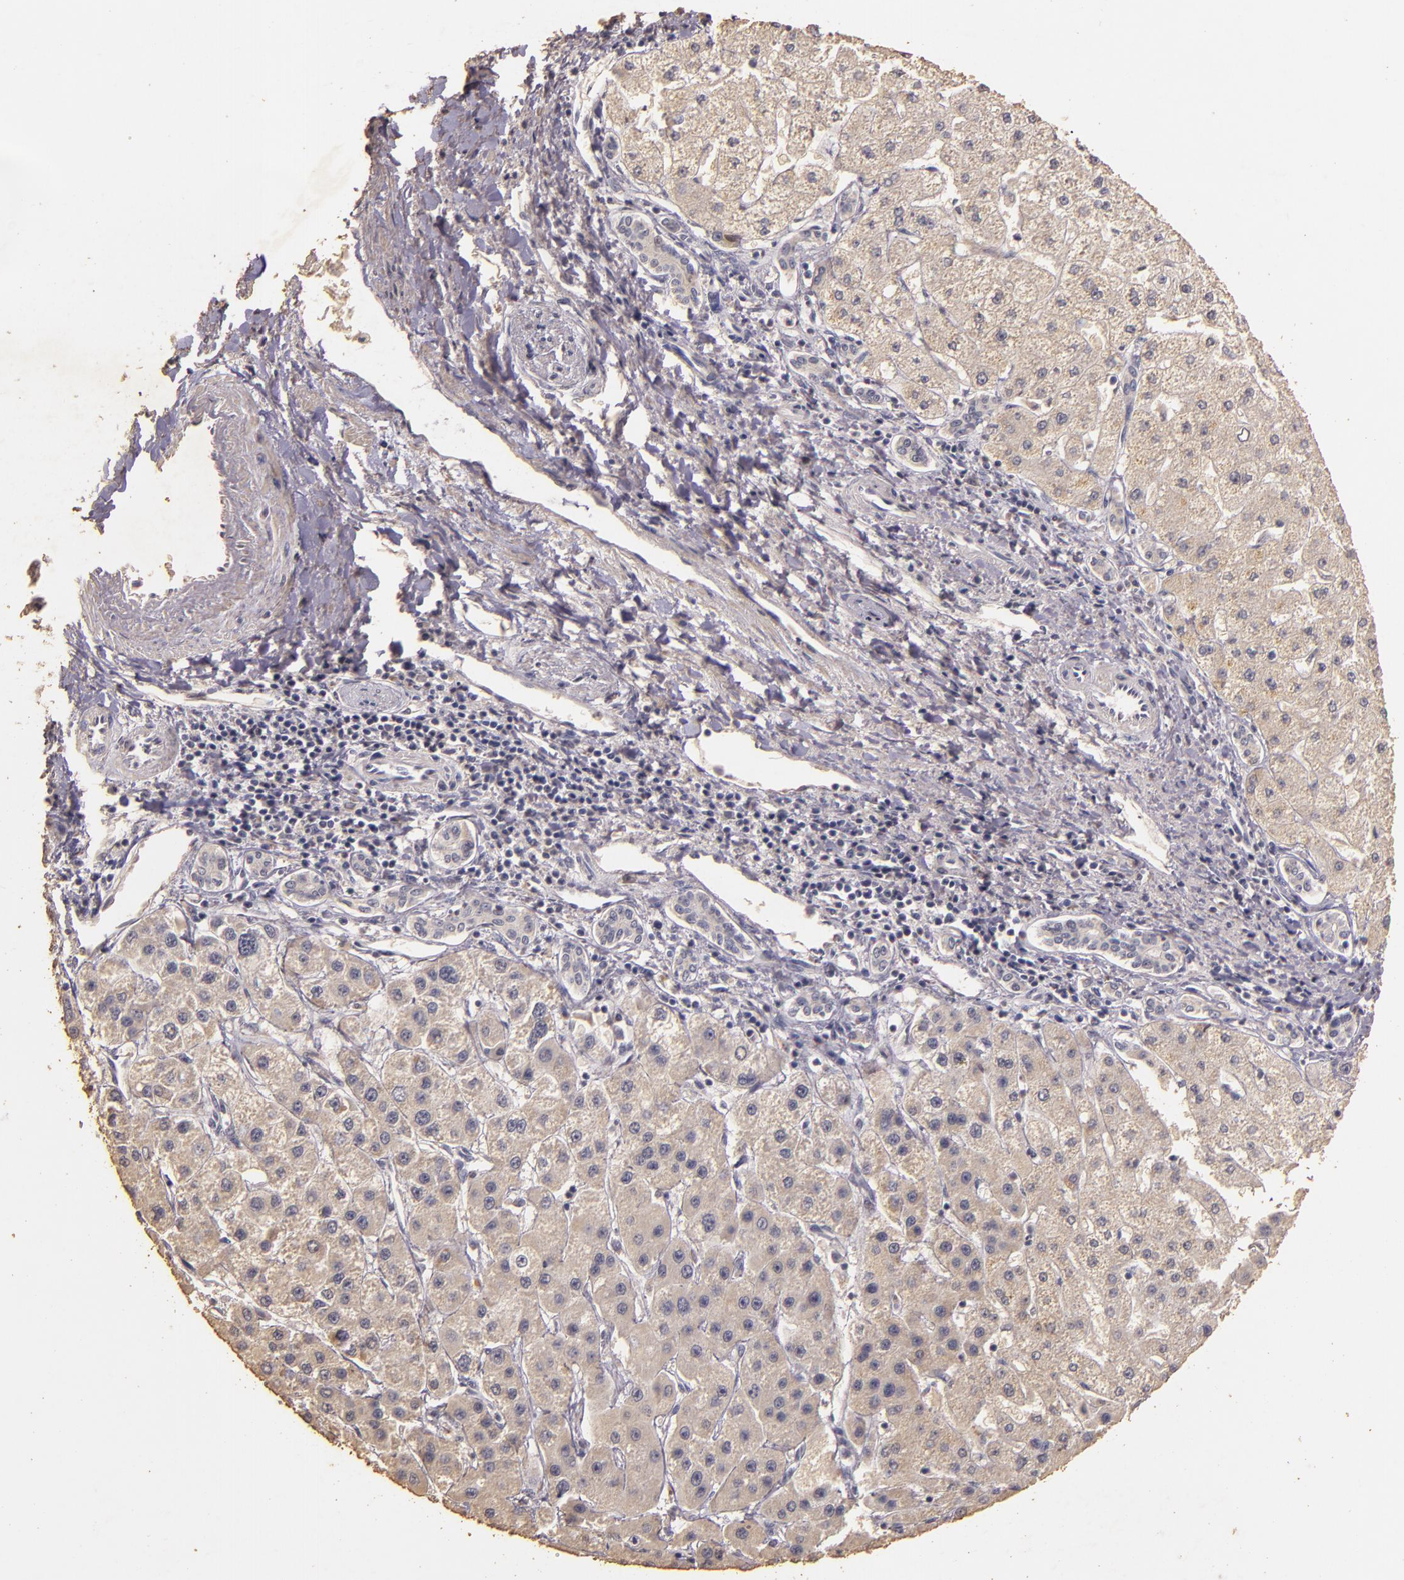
{"staining": {"intensity": "weak", "quantity": "25%-75%", "location": "cytoplasmic/membranous"}, "tissue": "liver cancer", "cell_type": "Tumor cells", "image_type": "cancer", "snomed": [{"axis": "morphology", "description": "Carcinoma, Hepatocellular, NOS"}, {"axis": "topography", "description": "Liver"}], "caption": "Liver cancer (hepatocellular carcinoma) tissue reveals weak cytoplasmic/membranous positivity in about 25%-75% of tumor cells, visualized by immunohistochemistry. The protein is stained brown, and the nuclei are stained in blue (DAB (3,3'-diaminobenzidine) IHC with brightfield microscopy, high magnification).", "gene": "BCL2L13", "patient": {"sex": "female", "age": 85}}